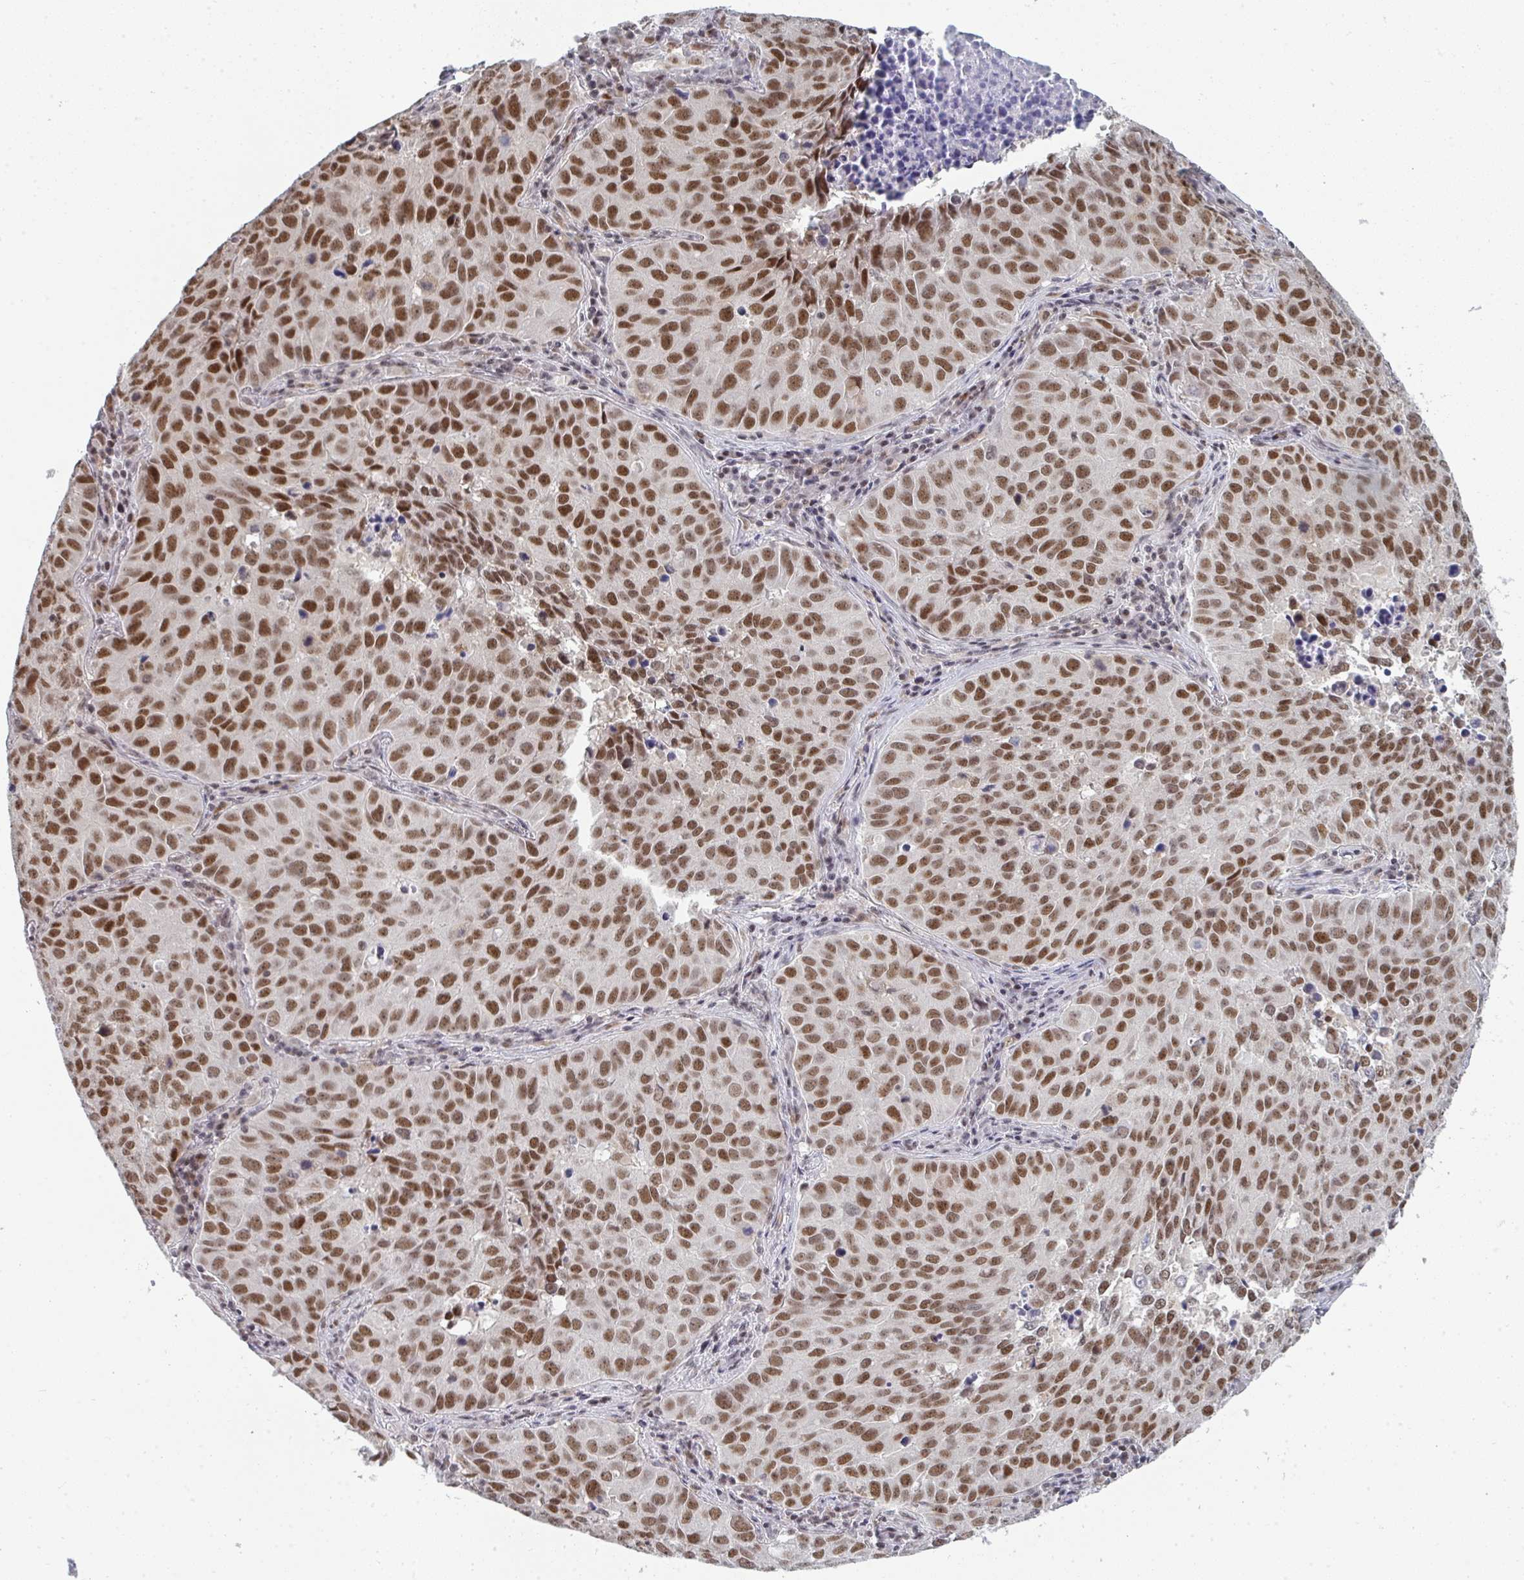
{"staining": {"intensity": "strong", "quantity": ">75%", "location": "nuclear"}, "tissue": "lung cancer", "cell_type": "Tumor cells", "image_type": "cancer", "snomed": [{"axis": "morphology", "description": "Adenocarcinoma, NOS"}, {"axis": "topography", "description": "Lung"}], "caption": "Tumor cells exhibit high levels of strong nuclear positivity in approximately >75% of cells in human lung adenocarcinoma. (DAB IHC, brown staining for protein, blue staining for nuclei).", "gene": "ATF1", "patient": {"sex": "female", "age": 50}}